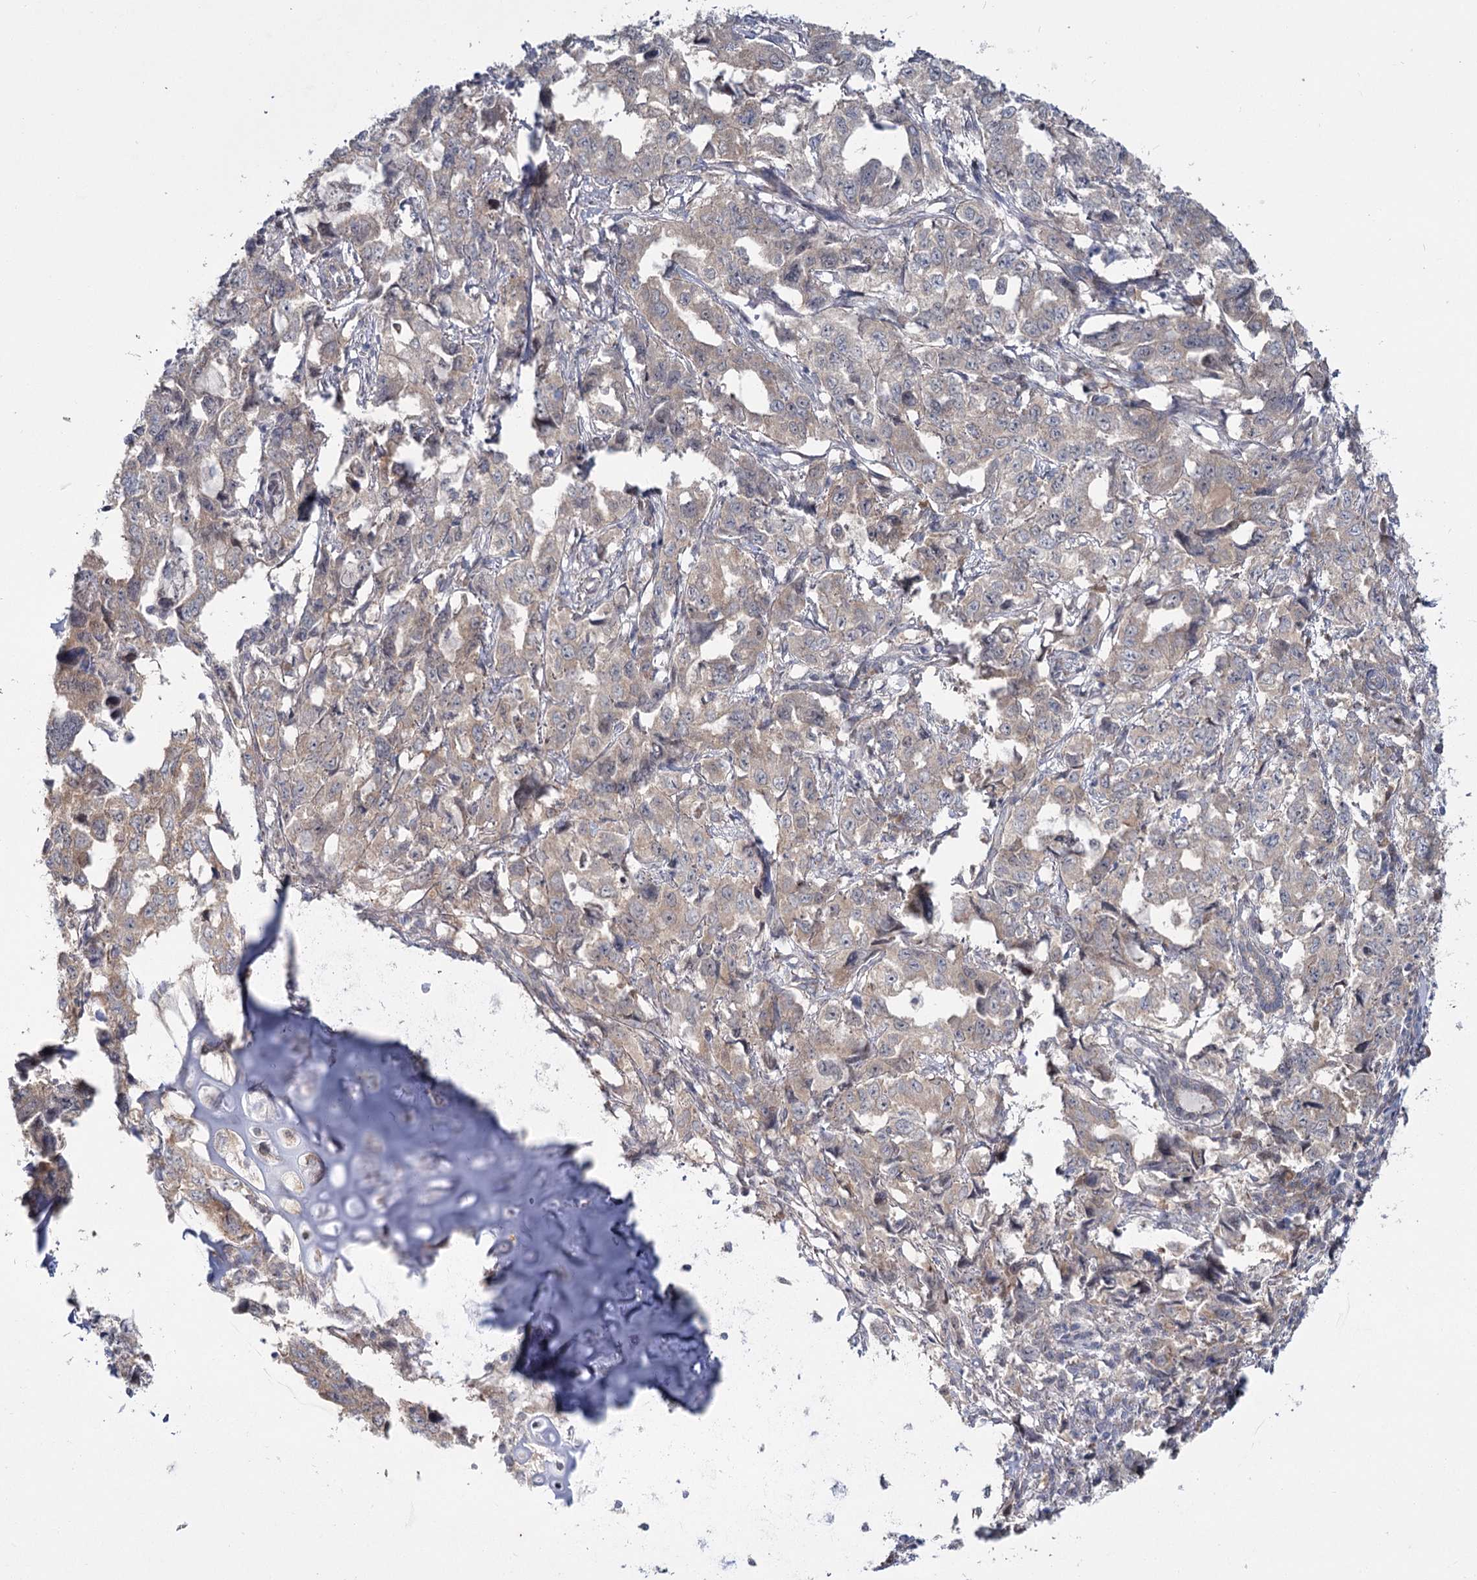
{"staining": {"intensity": "weak", "quantity": "25%-75%", "location": "cytoplasmic/membranous"}, "tissue": "lung cancer", "cell_type": "Tumor cells", "image_type": "cancer", "snomed": [{"axis": "morphology", "description": "Adenocarcinoma, NOS"}, {"axis": "topography", "description": "Lung"}], "caption": "An image of human adenocarcinoma (lung) stained for a protein reveals weak cytoplasmic/membranous brown staining in tumor cells.", "gene": "TBC1D9B", "patient": {"sex": "female", "age": 51}}